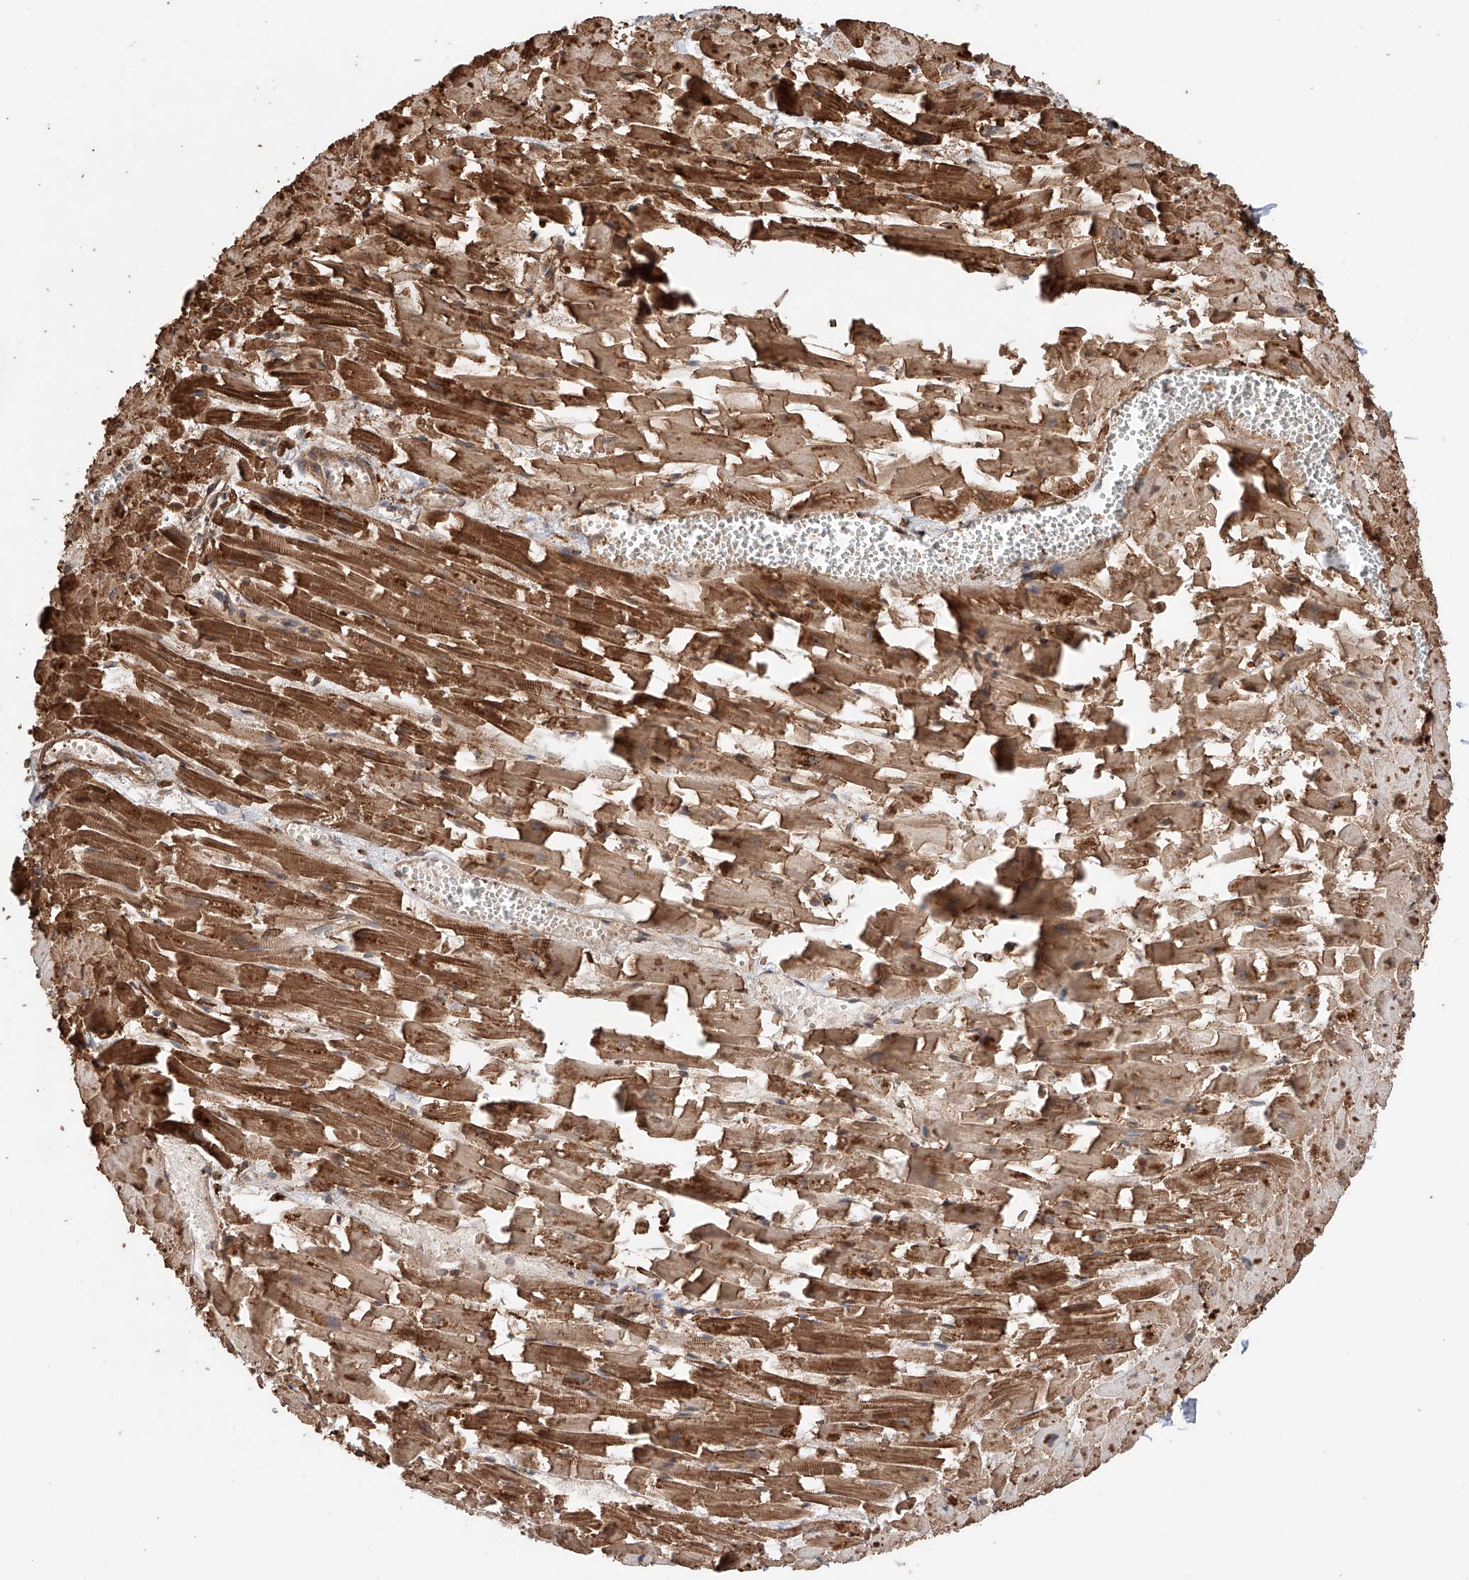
{"staining": {"intensity": "strong", "quantity": ">75%", "location": "cytoplasmic/membranous"}, "tissue": "heart muscle", "cell_type": "Cardiomyocytes", "image_type": "normal", "snomed": [{"axis": "morphology", "description": "Normal tissue, NOS"}, {"axis": "topography", "description": "Heart"}], "caption": "Heart muscle stained for a protein (brown) displays strong cytoplasmic/membranous positive positivity in about >75% of cardiomyocytes.", "gene": "DNAH8", "patient": {"sex": "female", "age": 64}}